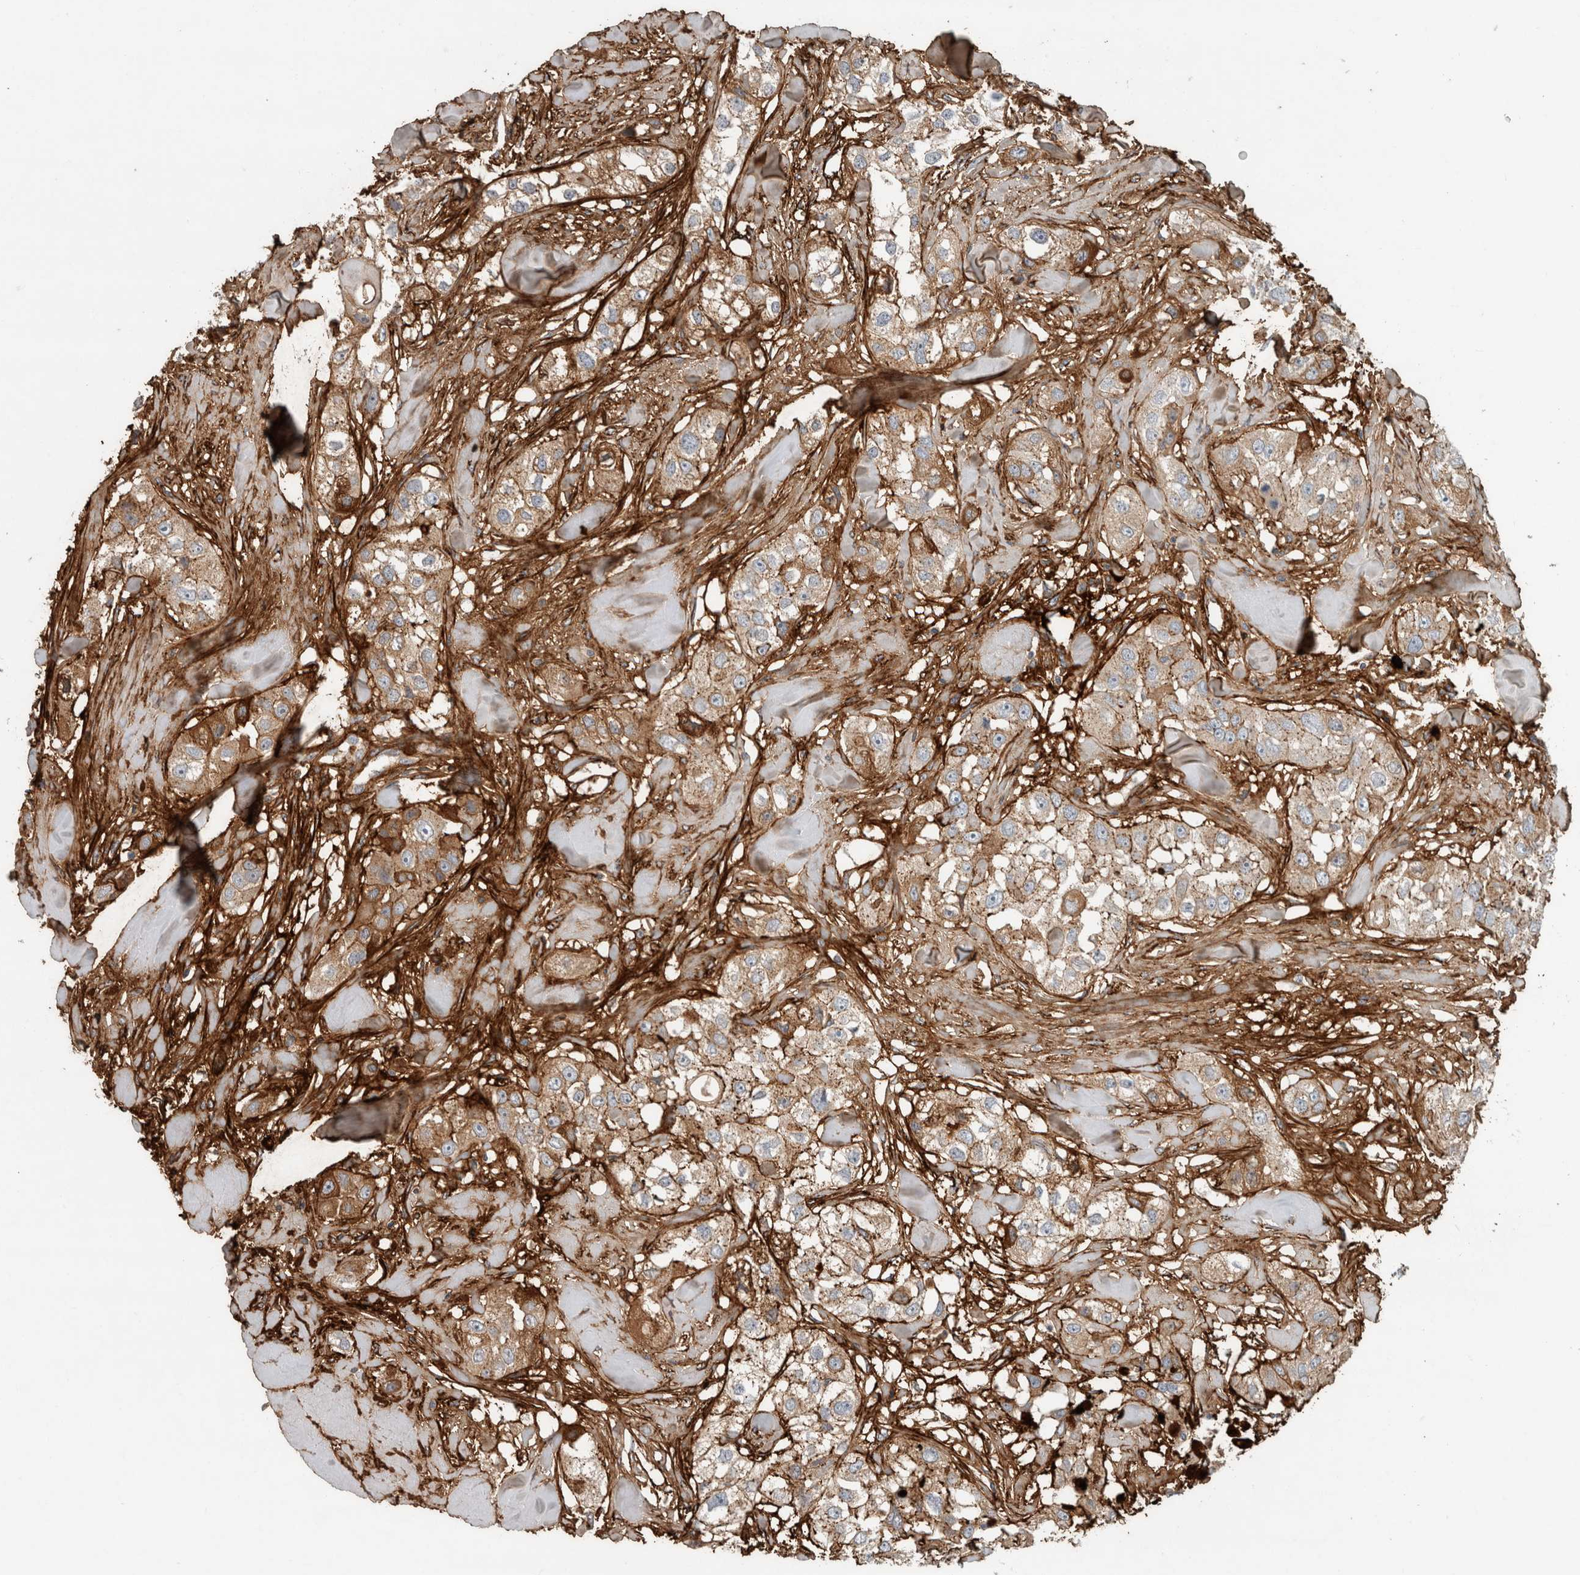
{"staining": {"intensity": "weak", "quantity": "25%-75%", "location": "cytoplasmic/membranous"}, "tissue": "head and neck cancer", "cell_type": "Tumor cells", "image_type": "cancer", "snomed": [{"axis": "morphology", "description": "Normal tissue, NOS"}, {"axis": "morphology", "description": "Squamous cell carcinoma, NOS"}, {"axis": "topography", "description": "Skeletal muscle"}, {"axis": "topography", "description": "Head-Neck"}], "caption": "Head and neck squamous cell carcinoma stained for a protein (brown) displays weak cytoplasmic/membranous positive staining in about 25%-75% of tumor cells.", "gene": "FN1", "patient": {"sex": "male", "age": 51}}